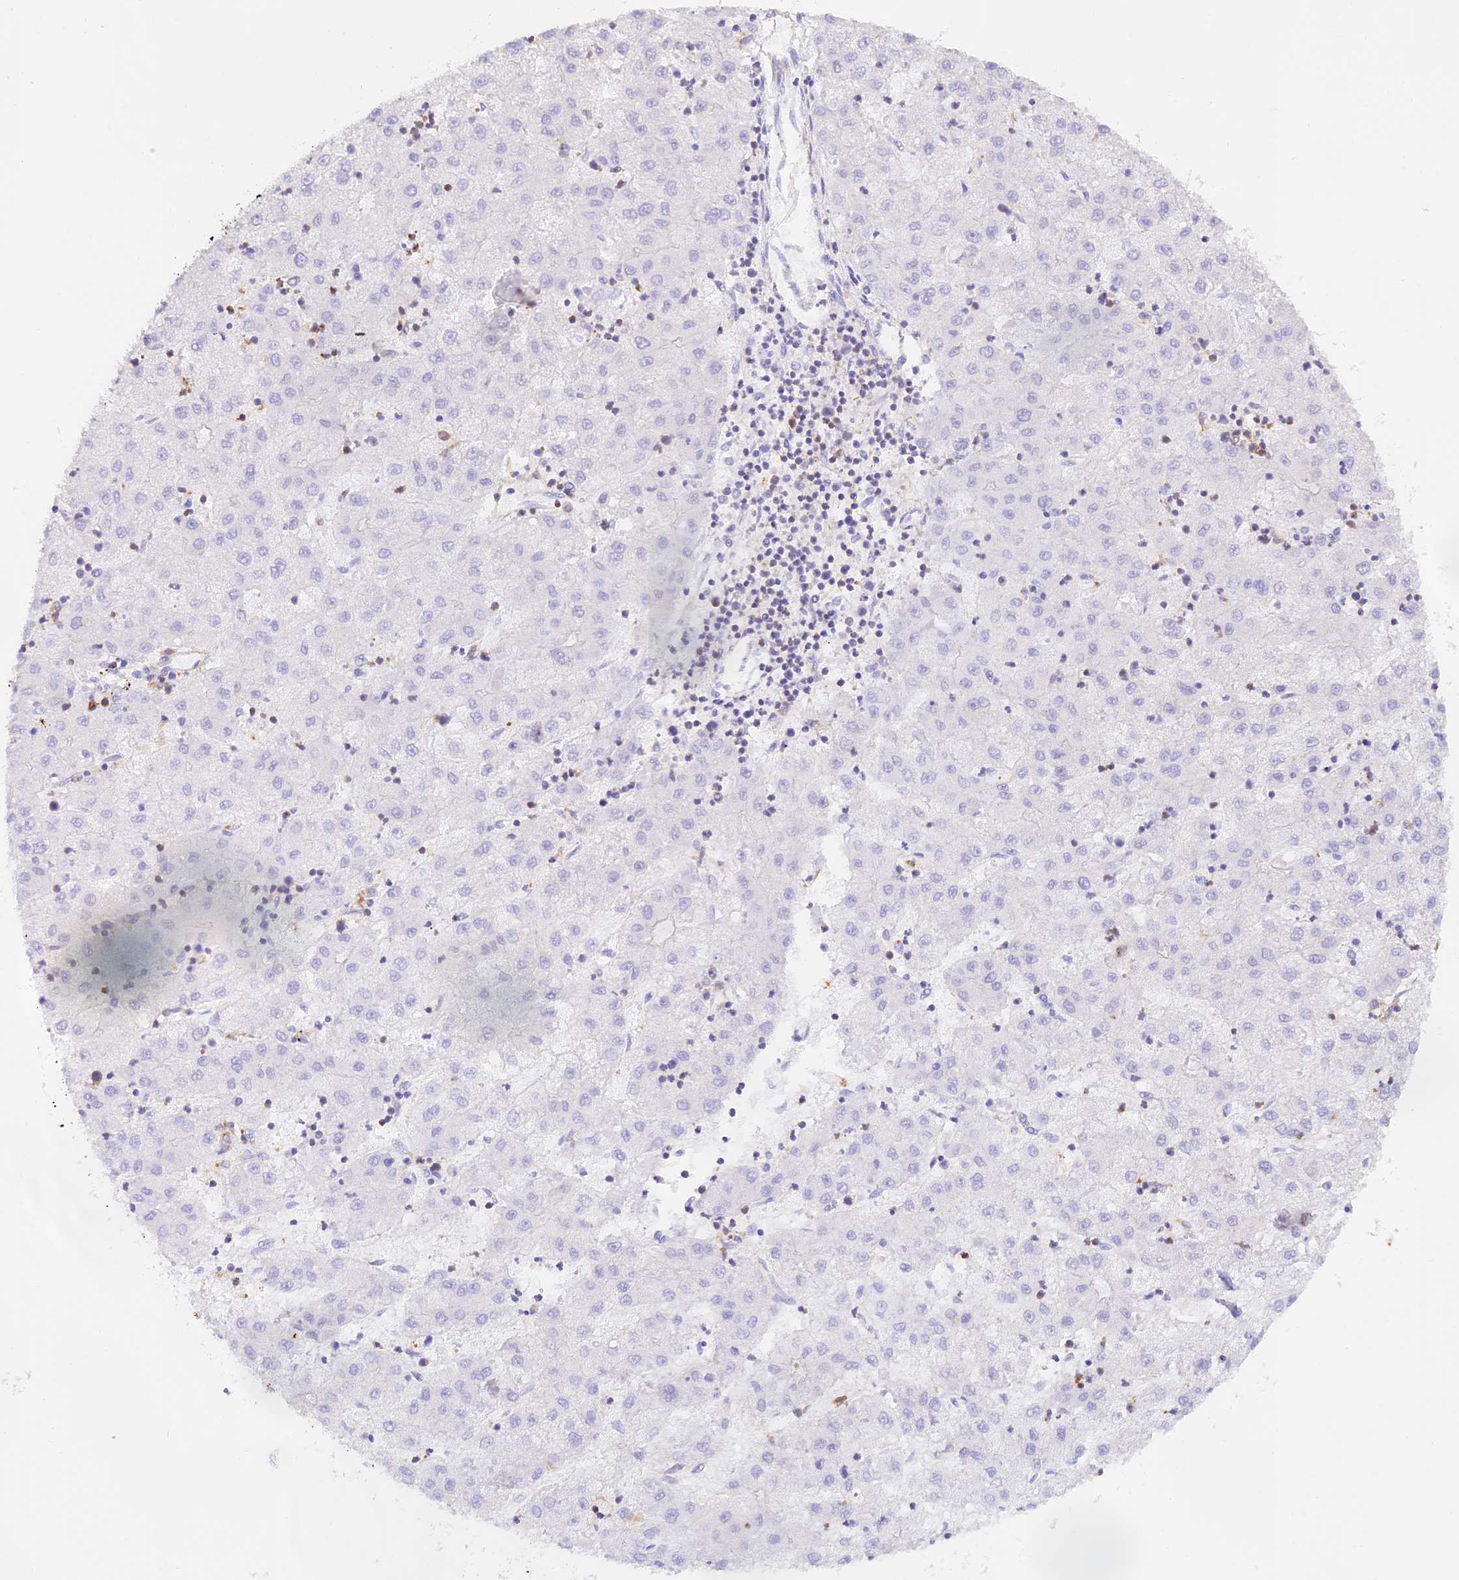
{"staining": {"intensity": "negative", "quantity": "none", "location": "none"}, "tissue": "liver cancer", "cell_type": "Tumor cells", "image_type": "cancer", "snomed": [{"axis": "morphology", "description": "Carcinoma, Hepatocellular, NOS"}, {"axis": "topography", "description": "Liver"}], "caption": "High magnification brightfield microscopy of liver cancer stained with DAB (3,3'-diaminobenzidine) (brown) and counterstained with hematoxylin (blue): tumor cells show no significant staining.", "gene": "DENND1C", "patient": {"sex": "male", "age": 72}}